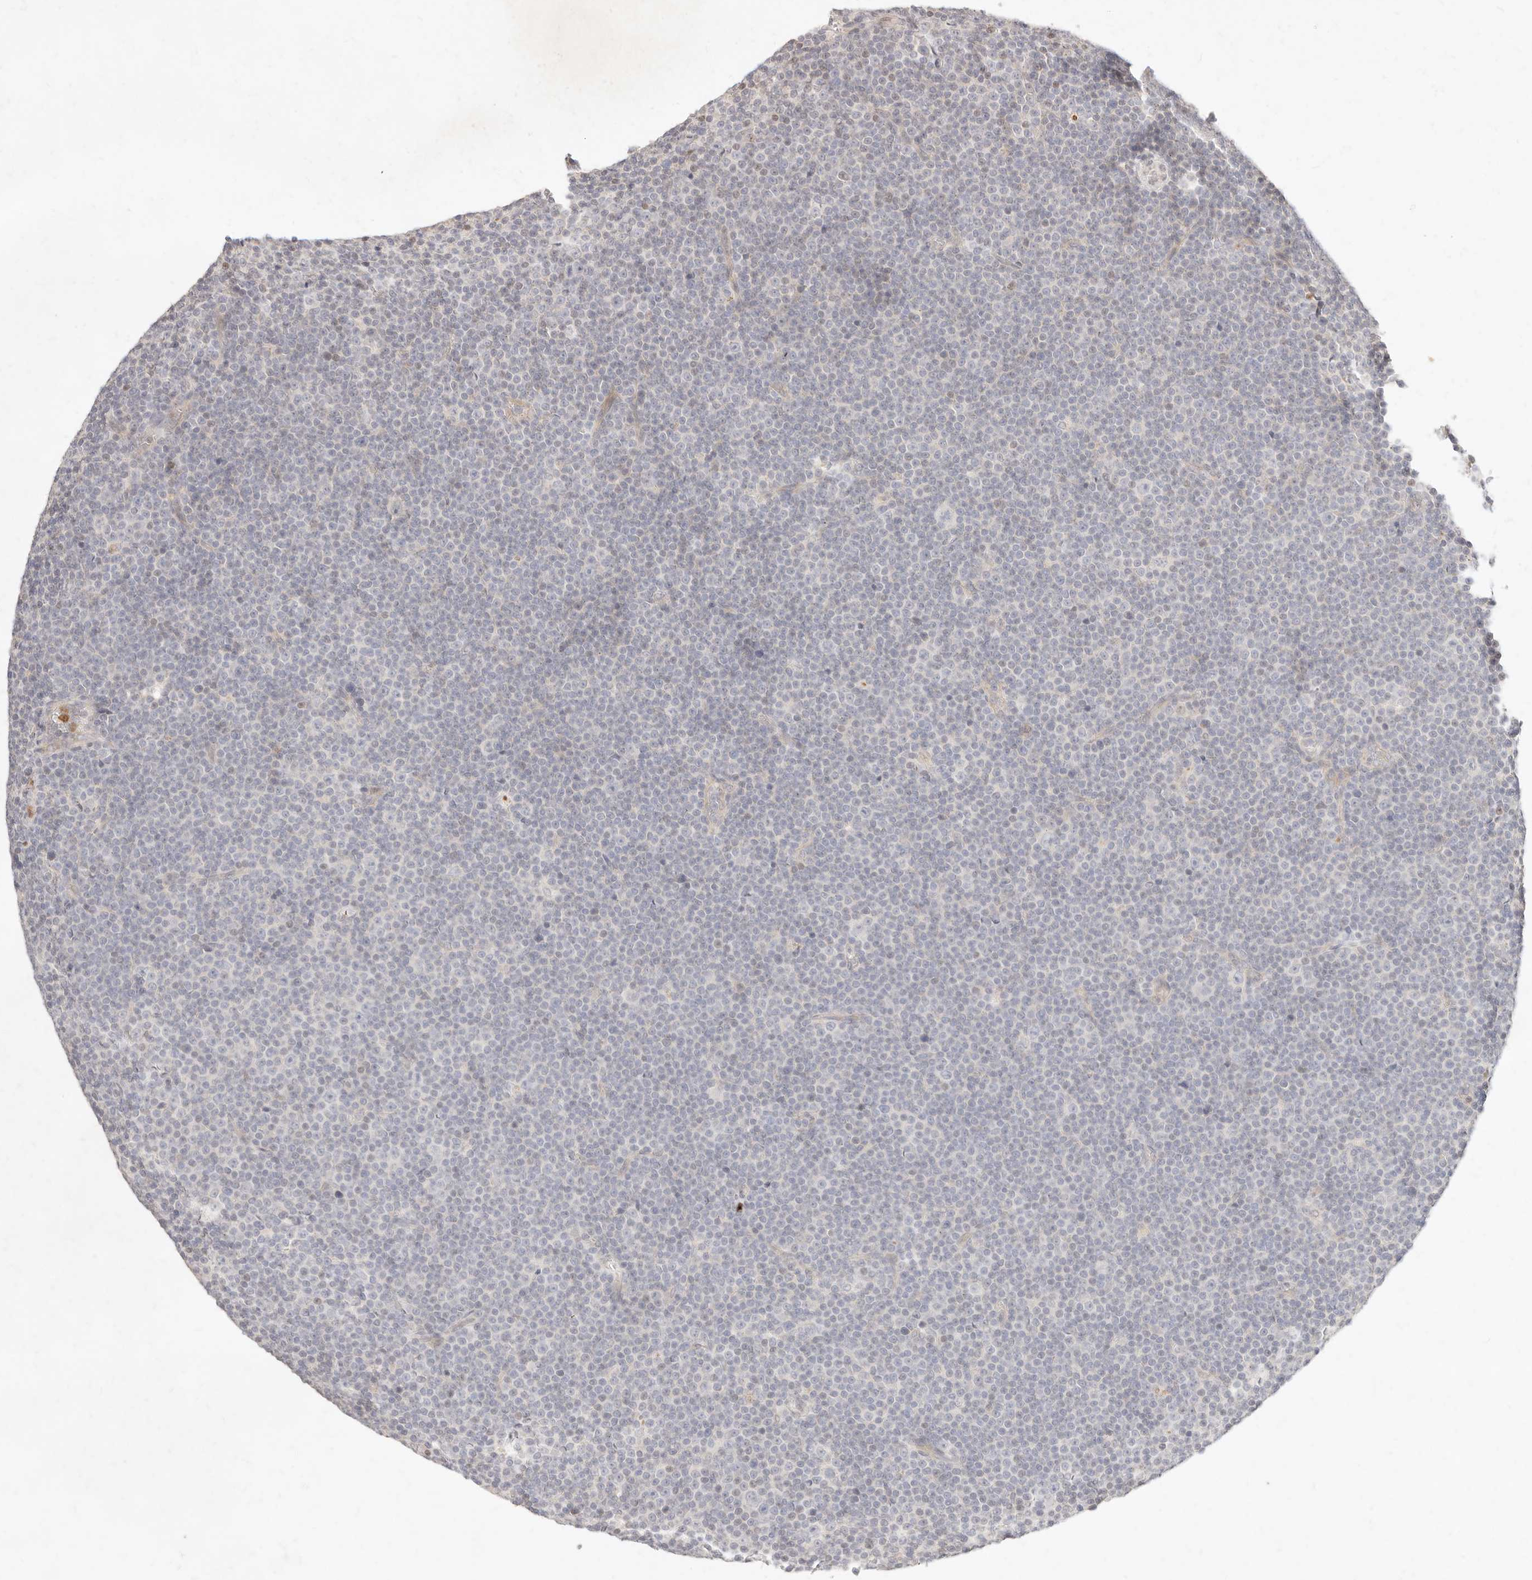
{"staining": {"intensity": "negative", "quantity": "none", "location": "none"}, "tissue": "lymphoma", "cell_type": "Tumor cells", "image_type": "cancer", "snomed": [{"axis": "morphology", "description": "Malignant lymphoma, non-Hodgkin's type, Low grade"}, {"axis": "topography", "description": "Lymph node"}], "caption": "Malignant lymphoma, non-Hodgkin's type (low-grade) was stained to show a protein in brown. There is no significant staining in tumor cells.", "gene": "ASCL3", "patient": {"sex": "female", "age": 67}}